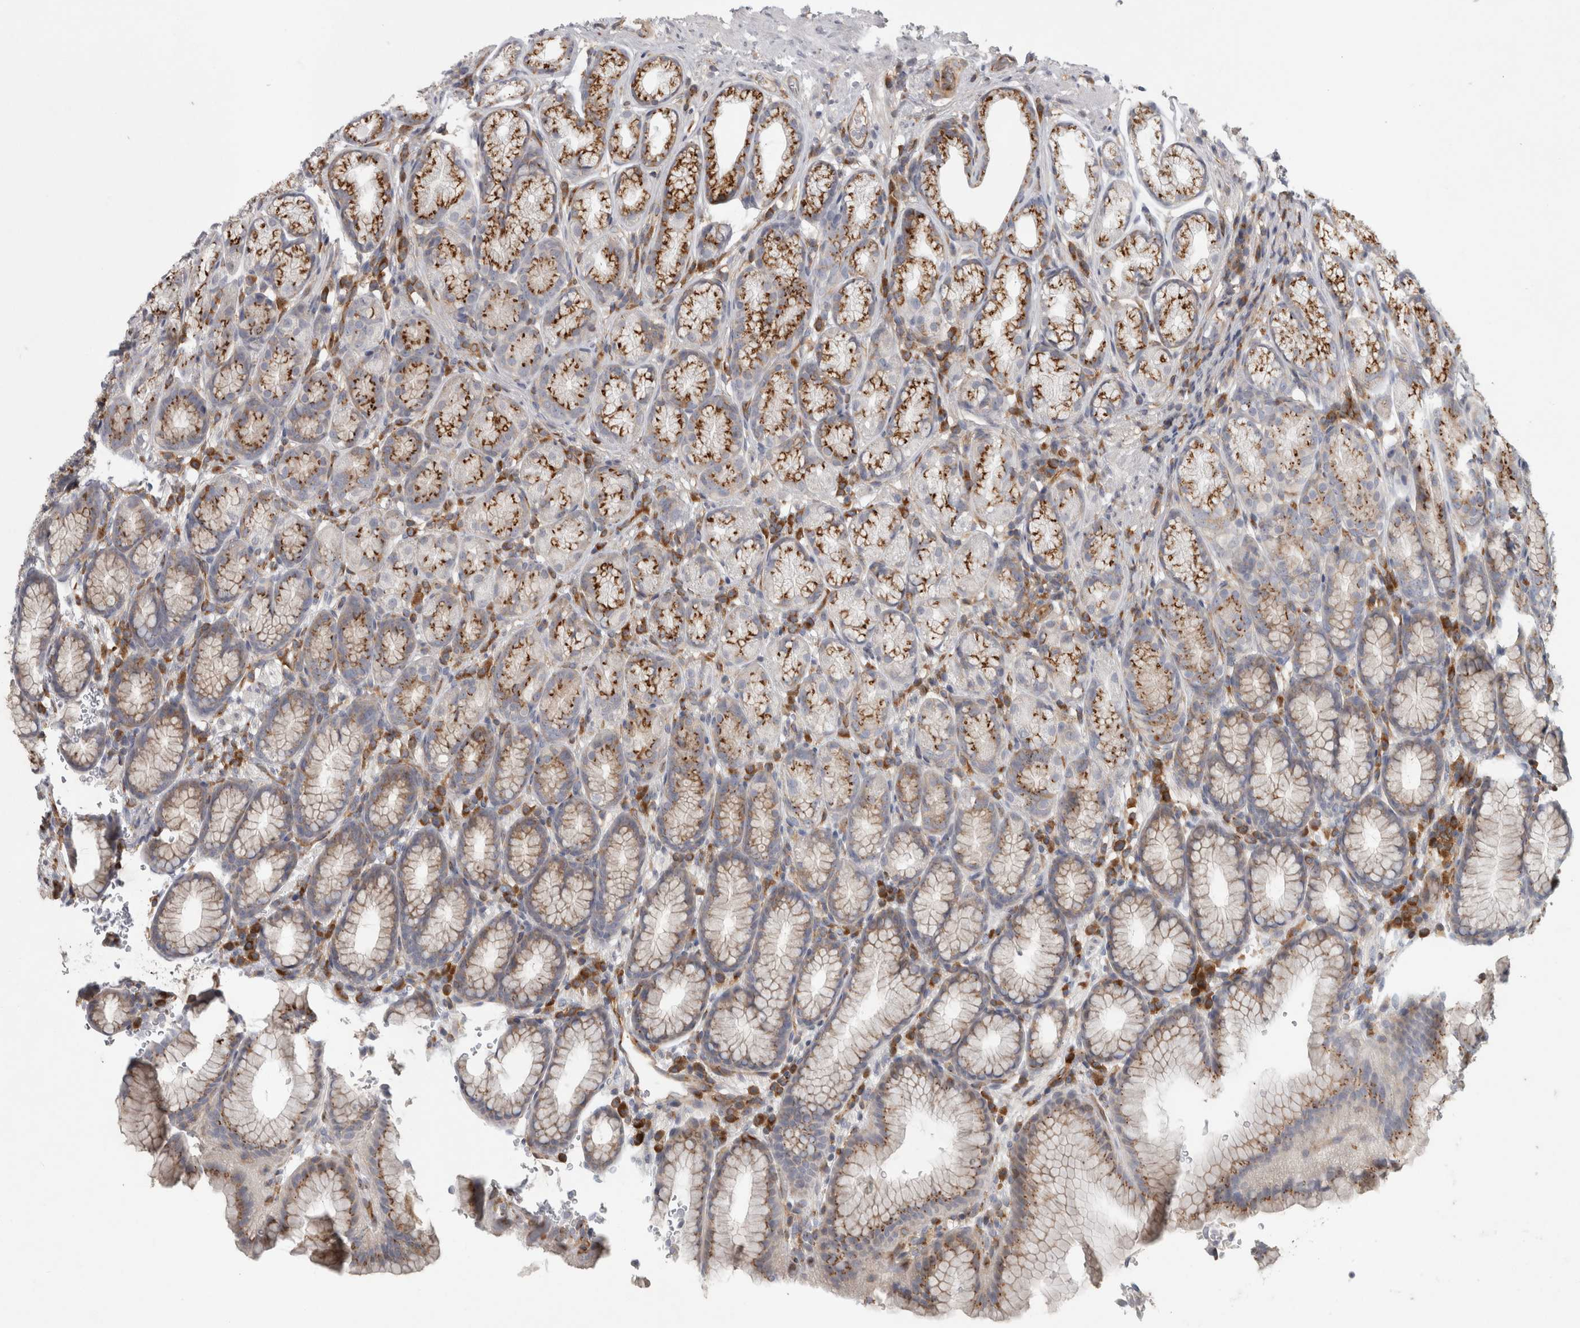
{"staining": {"intensity": "moderate", "quantity": "25%-75%", "location": "cytoplasmic/membranous"}, "tissue": "stomach", "cell_type": "Glandular cells", "image_type": "normal", "snomed": [{"axis": "morphology", "description": "Normal tissue, NOS"}, {"axis": "topography", "description": "Stomach"}], "caption": "Moderate cytoplasmic/membranous positivity is appreciated in about 25%-75% of glandular cells in benign stomach.", "gene": "PEX6", "patient": {"sex": "male", "age": 42}}